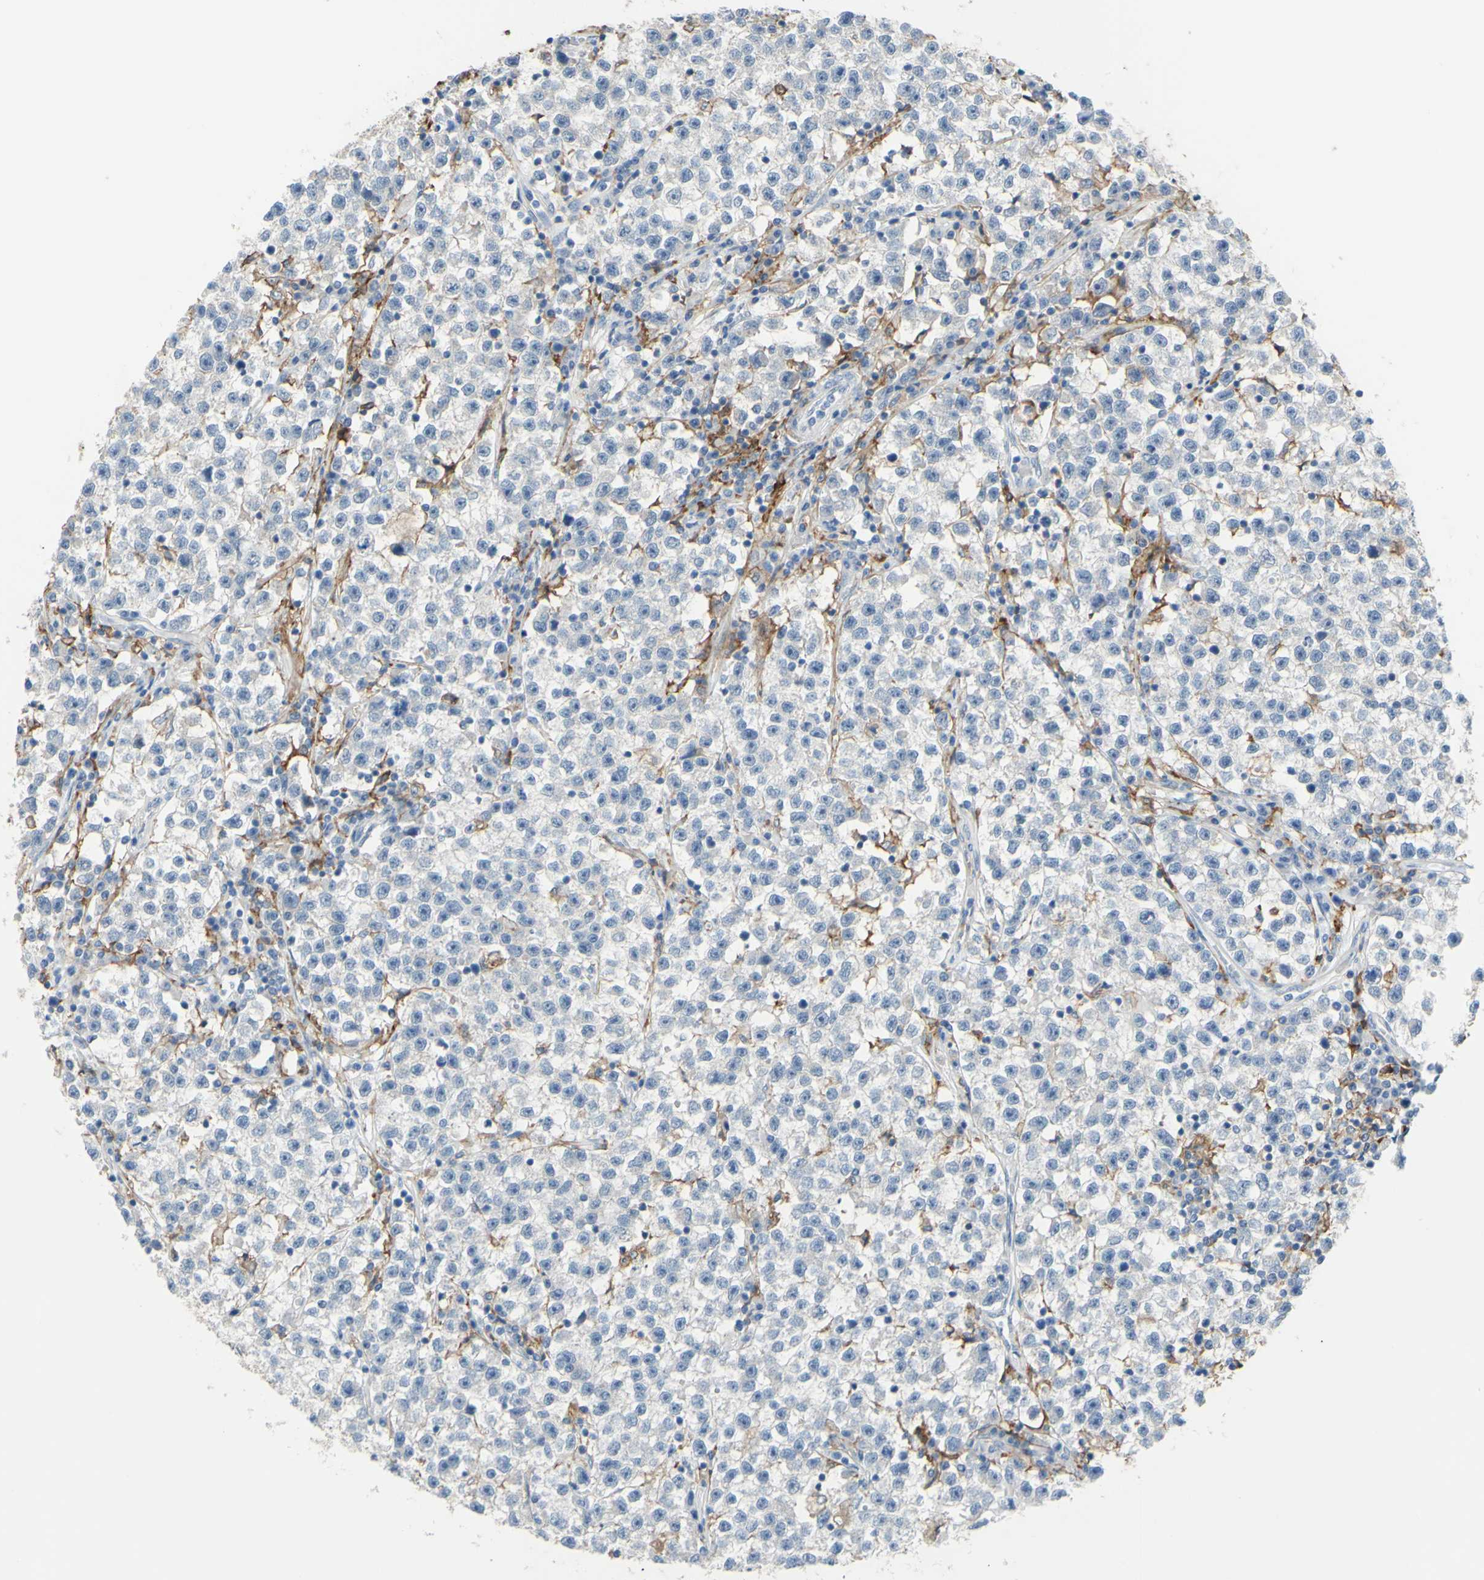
{"staining": {"intensity": "negative", "quantity": "none", "location": "none"}, "tissue": "testis cancer", "cell_type": "Tumor cells", "image_type": "cancer", "snomed": [{"axis": "morphology", "description": "Seminoma, NOS"}, {"axis": "topography", "description": "Testis"}], "caption": "There is no significant staining in tumor cells of seminoma (testis).", "gene": "FCGR2A", "patient": {"sex": "male", "age": 22}}